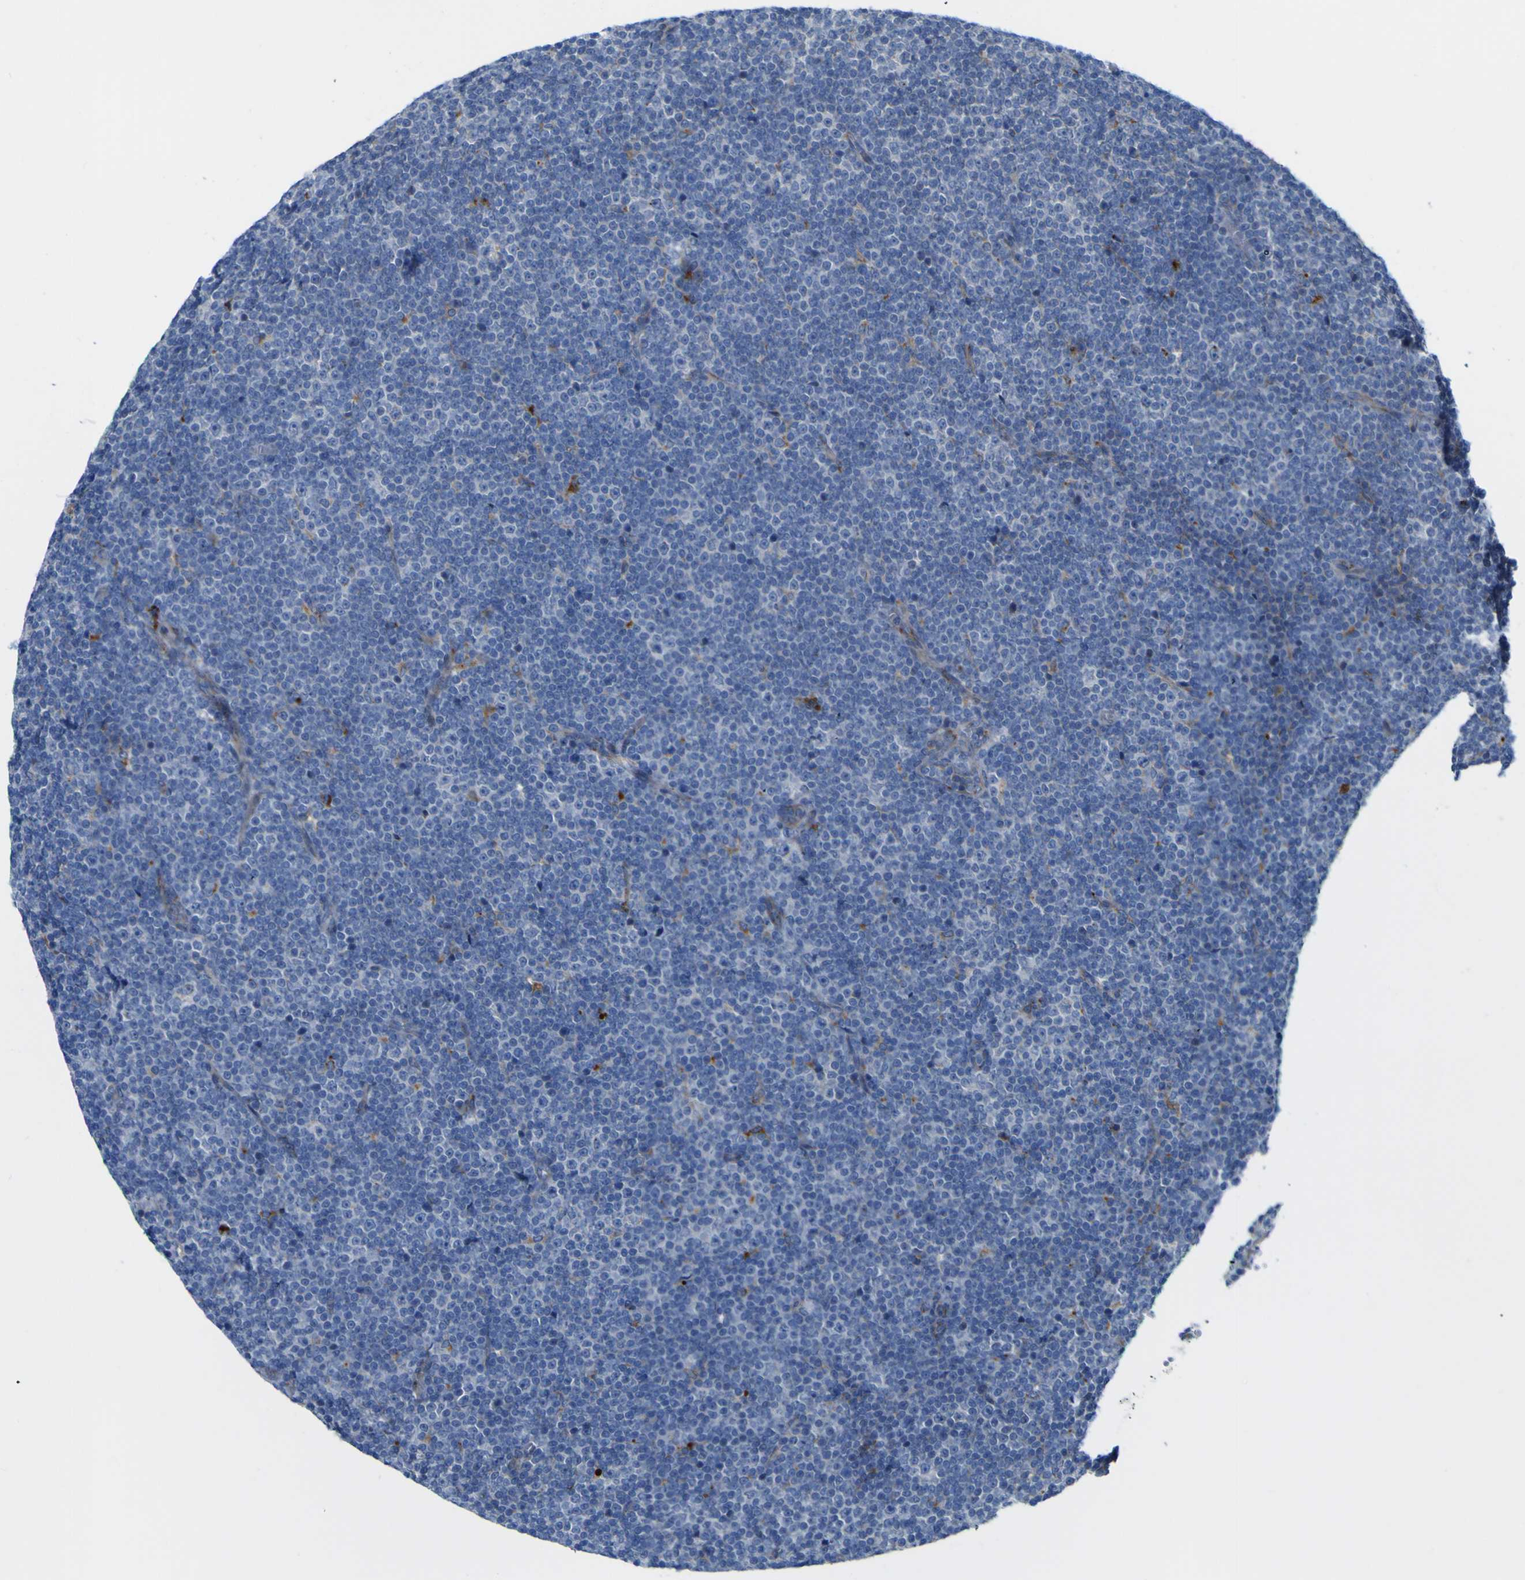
{"staining": {"intensity": "negative", "quantity": "none", "location": "none"}, "tissue": "lymphoma", "cell_type": "Tumor cells", "image_type": "cancer", "snomed": [{"axis": "morphology", "description": "Malignant lymphoma, non-Hodgkin's type, Low grade"}, {"axis": "topography", "description": "Lymph node"}], "caption": "Immunohistochemical staining of low-grade malignant lymphoma, non-Hodgkin's type shows no significant expression in tumor cells.", "gene": "PTPRF", "patient": {"sex": "female", "age": 67}}